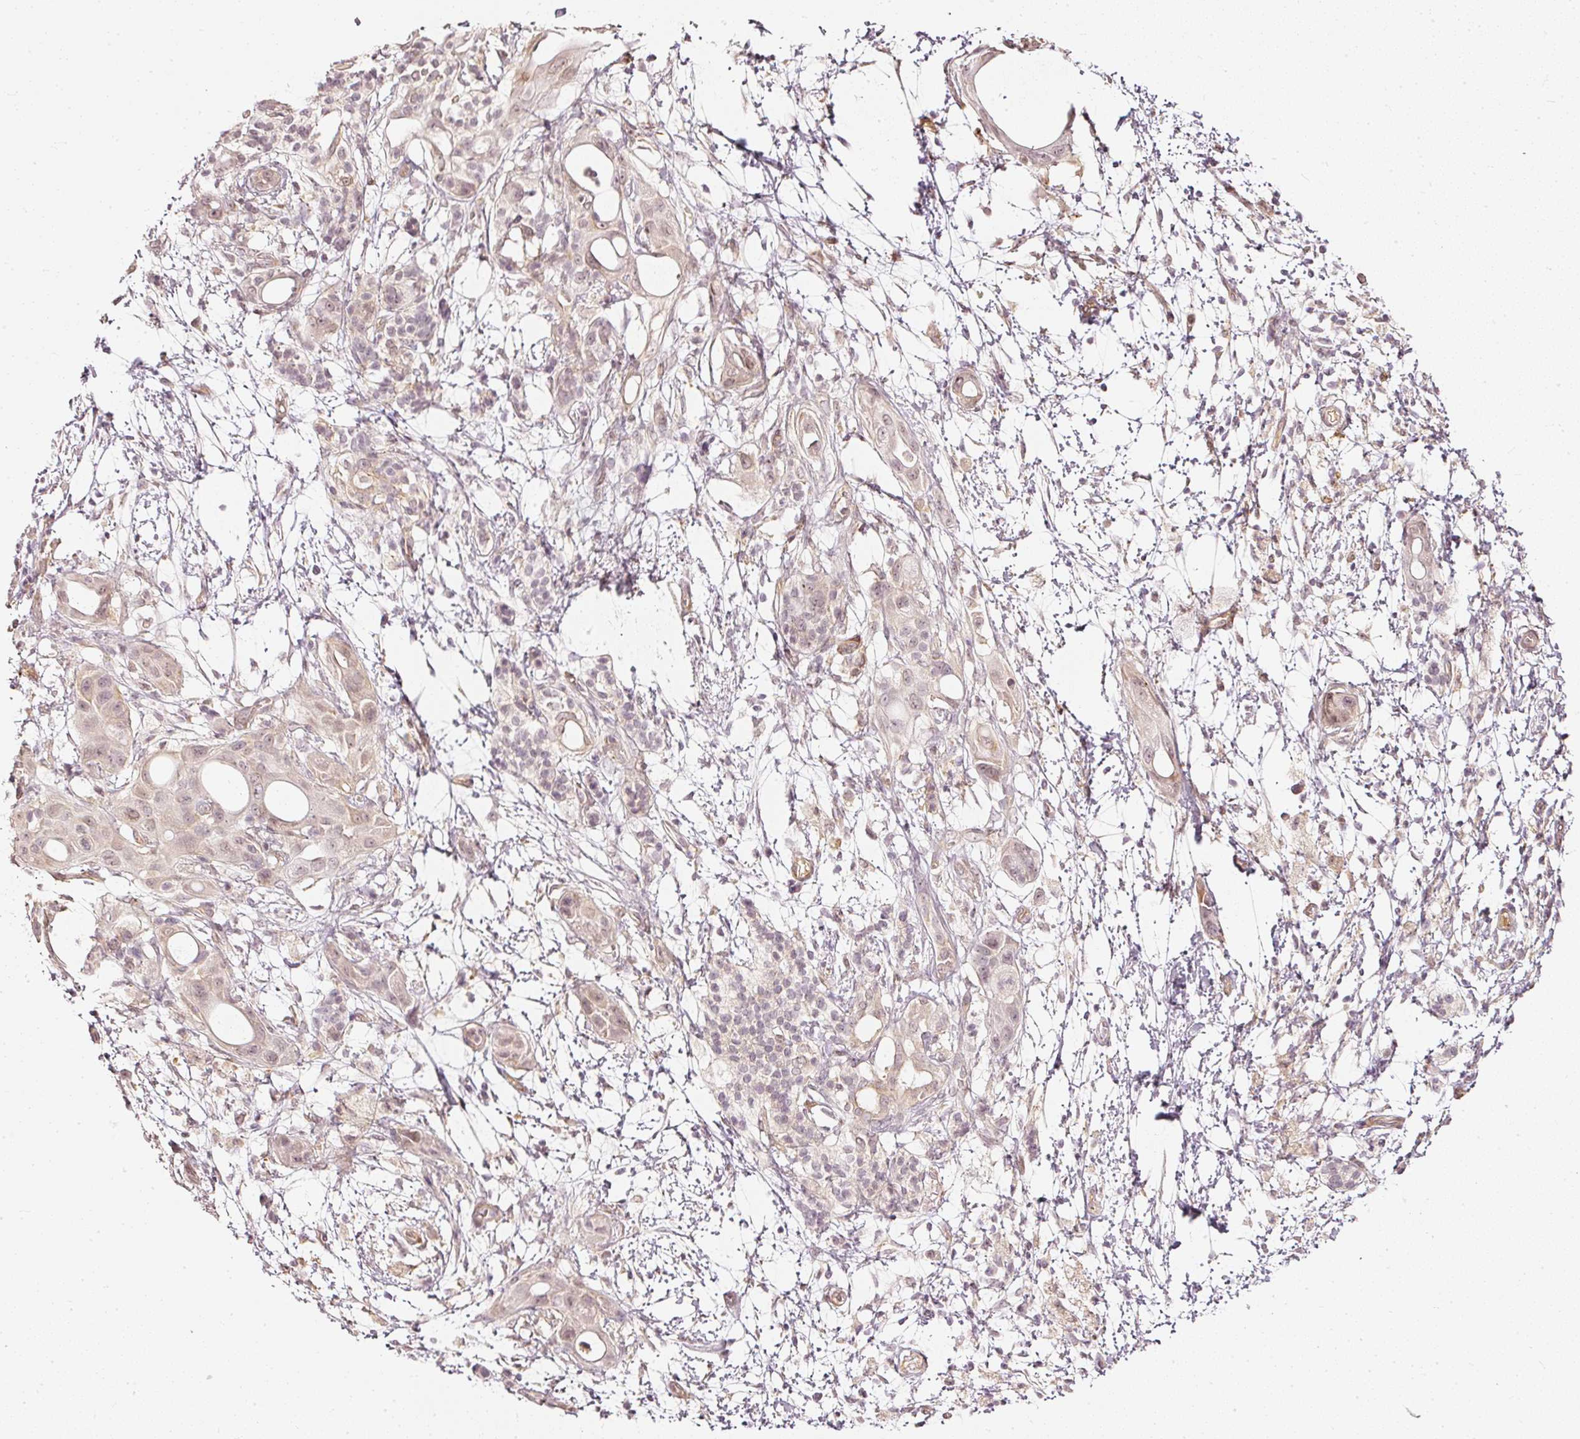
{"staining": {"intensity": "negative", "quantity": "none", "location": "none"}, "tissue": "pancreatic cancer", "cell_type": "Tumor cells", "image_type": "cancer", "snomed": [{"axis": "morphology", "description": "Adenocarcinoma, NOS"}, {"axis": "topography", "description": "Pancreas"}], "caption": "The immunohistochemistry micrograph has no significant staining in tumor cells of pancreatic cancer tissue.", "gene": "DRD2", "patient": {"sex": "male", "age": 68}}